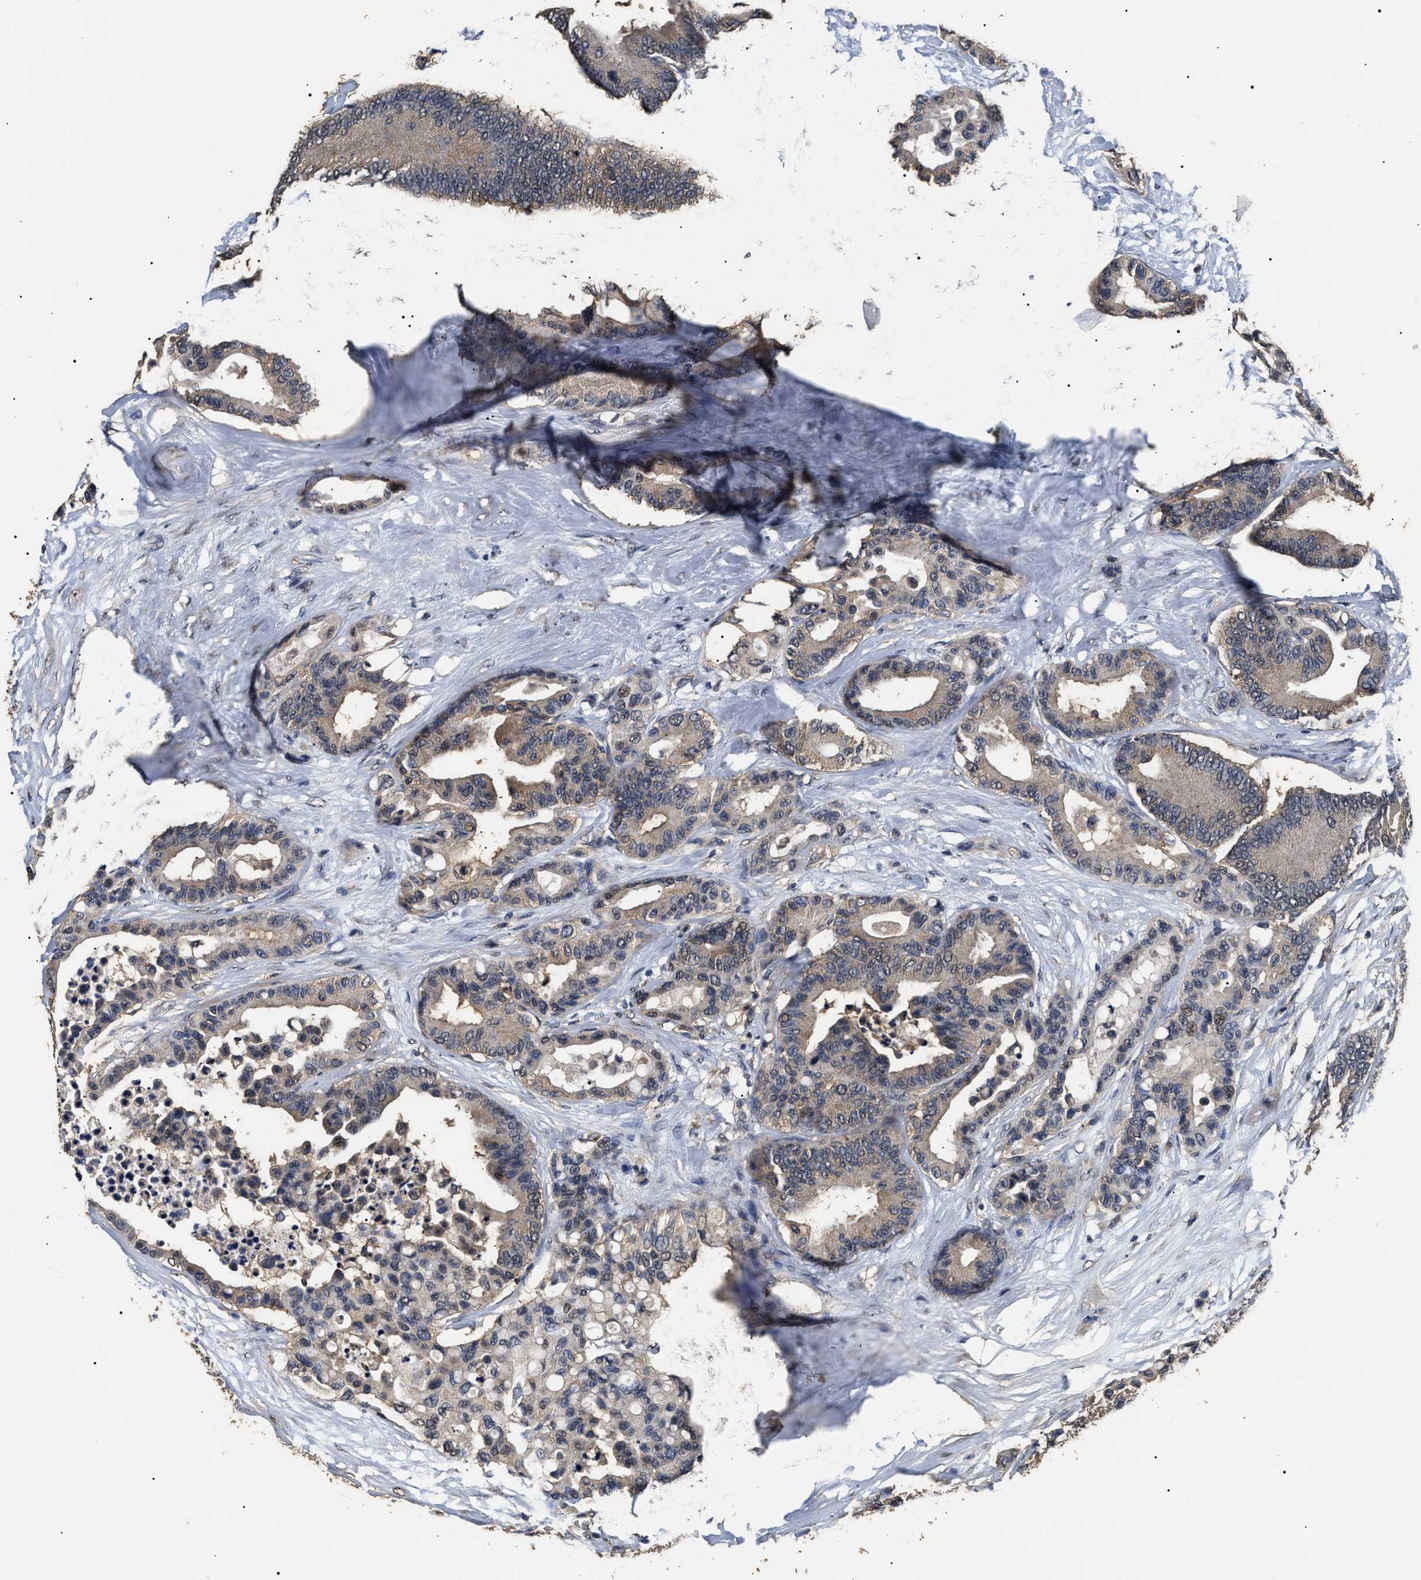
{"staining": {"intensity": "weak", "quantity": ">75%", "location": "cytoplasmic/membranous"}, "tissue": "colorectal cancer", "cell_type": "Tumor cells", "image_type": "cancer", "snomed": [{"axis": "morphology", "description": "Adenocarcinoma, NOS"}, {"axis": "topography", "description": "Colon"}], "caption": "Immunohistochemistry (IHC) image of neoplastic tissue: human colorectal cancer (adenocarcinoma) stained using IHC demonstrates low levels of weak protein expression localized specifically in the cytoplasmic/membranous of tumor cells, appearing as a cytoplasmic/membranous brown color.", "gene": "PSMD8", "patient": {"sex": "male", "age": 82}}